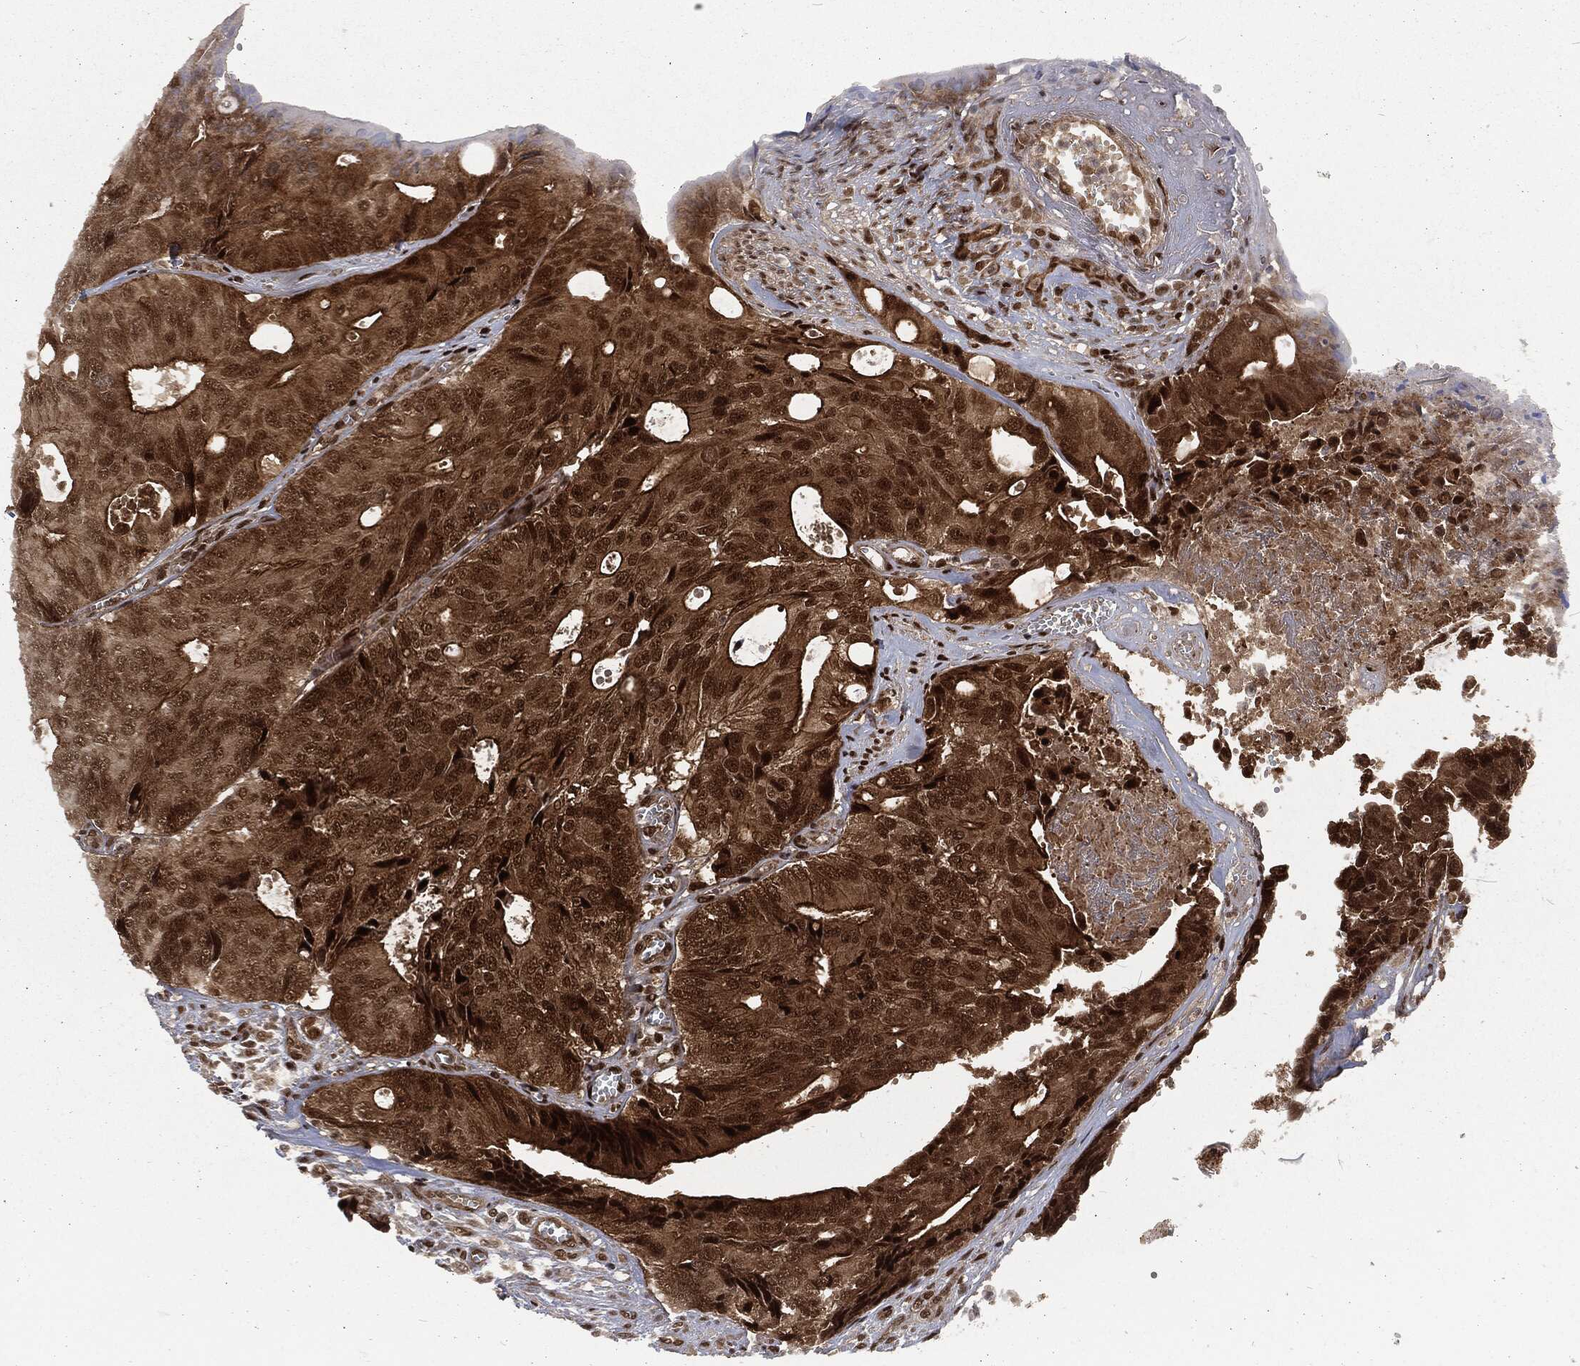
{"staining": {"intensity": "strong", "quantity": "25%-75%", "location": "cytoplasmic/membranous,nuclear"}, "tissue": "colorectal cancer", "cell_type": "Tumor cells", "image_type": "cancer", "snomed": [{"axis": "morphology", "description": "Normal tissue, NOS"}, {"axis": "morphology", "description": "Adenocarcinoma, NOS"}, {"axis": "topography", "description": "Colon"}], "caption": "Colorectal cancer (adenocarcinoma) tissue exhibits strong cytoplasmic/membranous and nuclear positivity in about 25%-75% of tumor cells, visualized by immunohistochemistry.", "gene": "NGRN", "patient": {"sex": "male", "age": 65}}